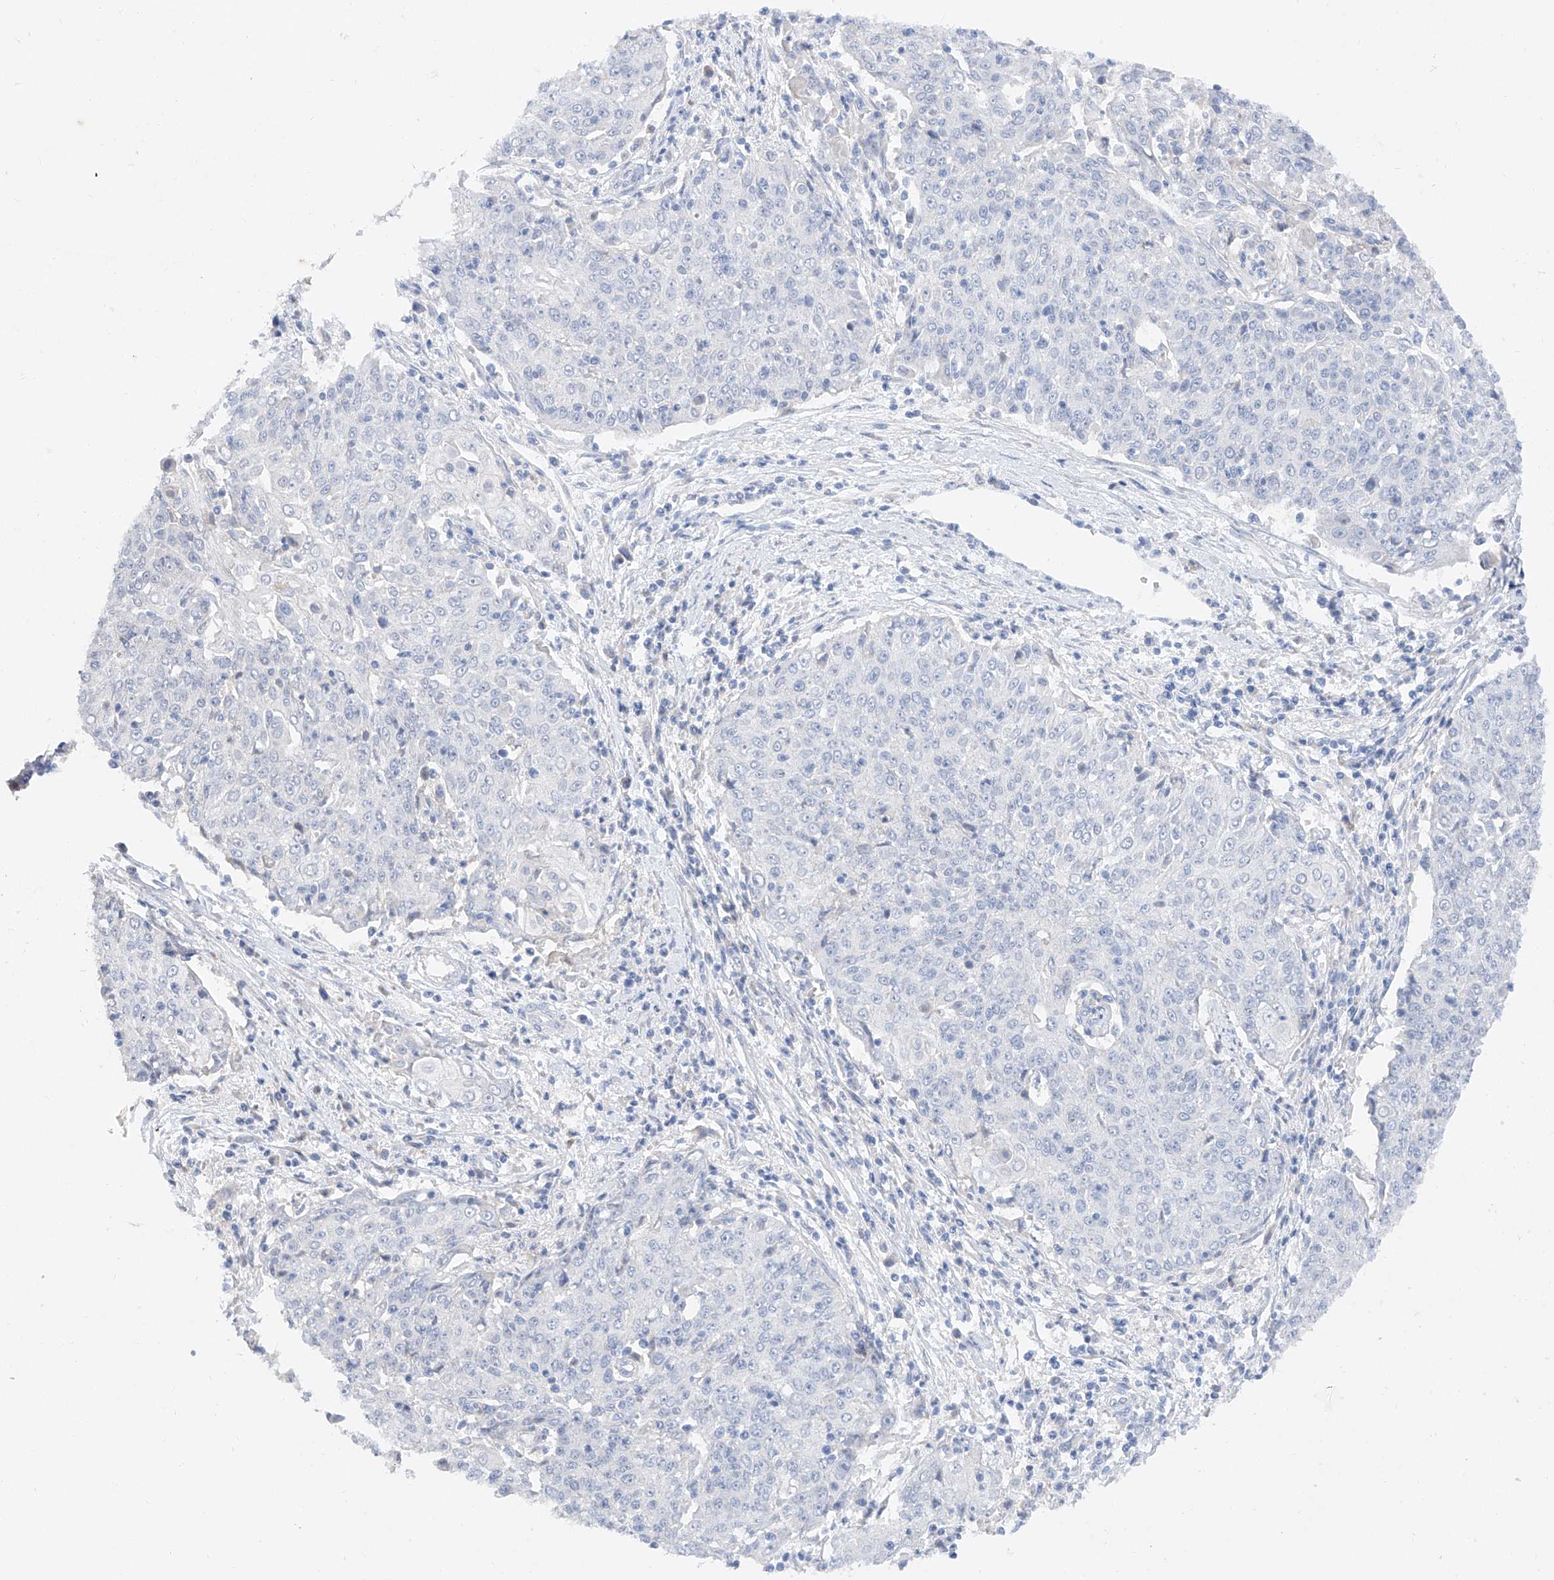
{"staining": {"intensity": "negative", "quantity": "none", "location": "none"}, "tissue": "cervical cancer", "cell_type": "Tumor cells", "image_type": "cancer", "snomed": [{"axis": "morphology", "description": "Squamous cell carcinoma, NOS"}, {"axis": "topography", "description": "Cervix"}], "caption": "The image demonstrates no staining of tumor cells in squamous cell carcinoma (cervical).", "gene": "FUCA2", "patient": {"sex": "female", "age": 48}}